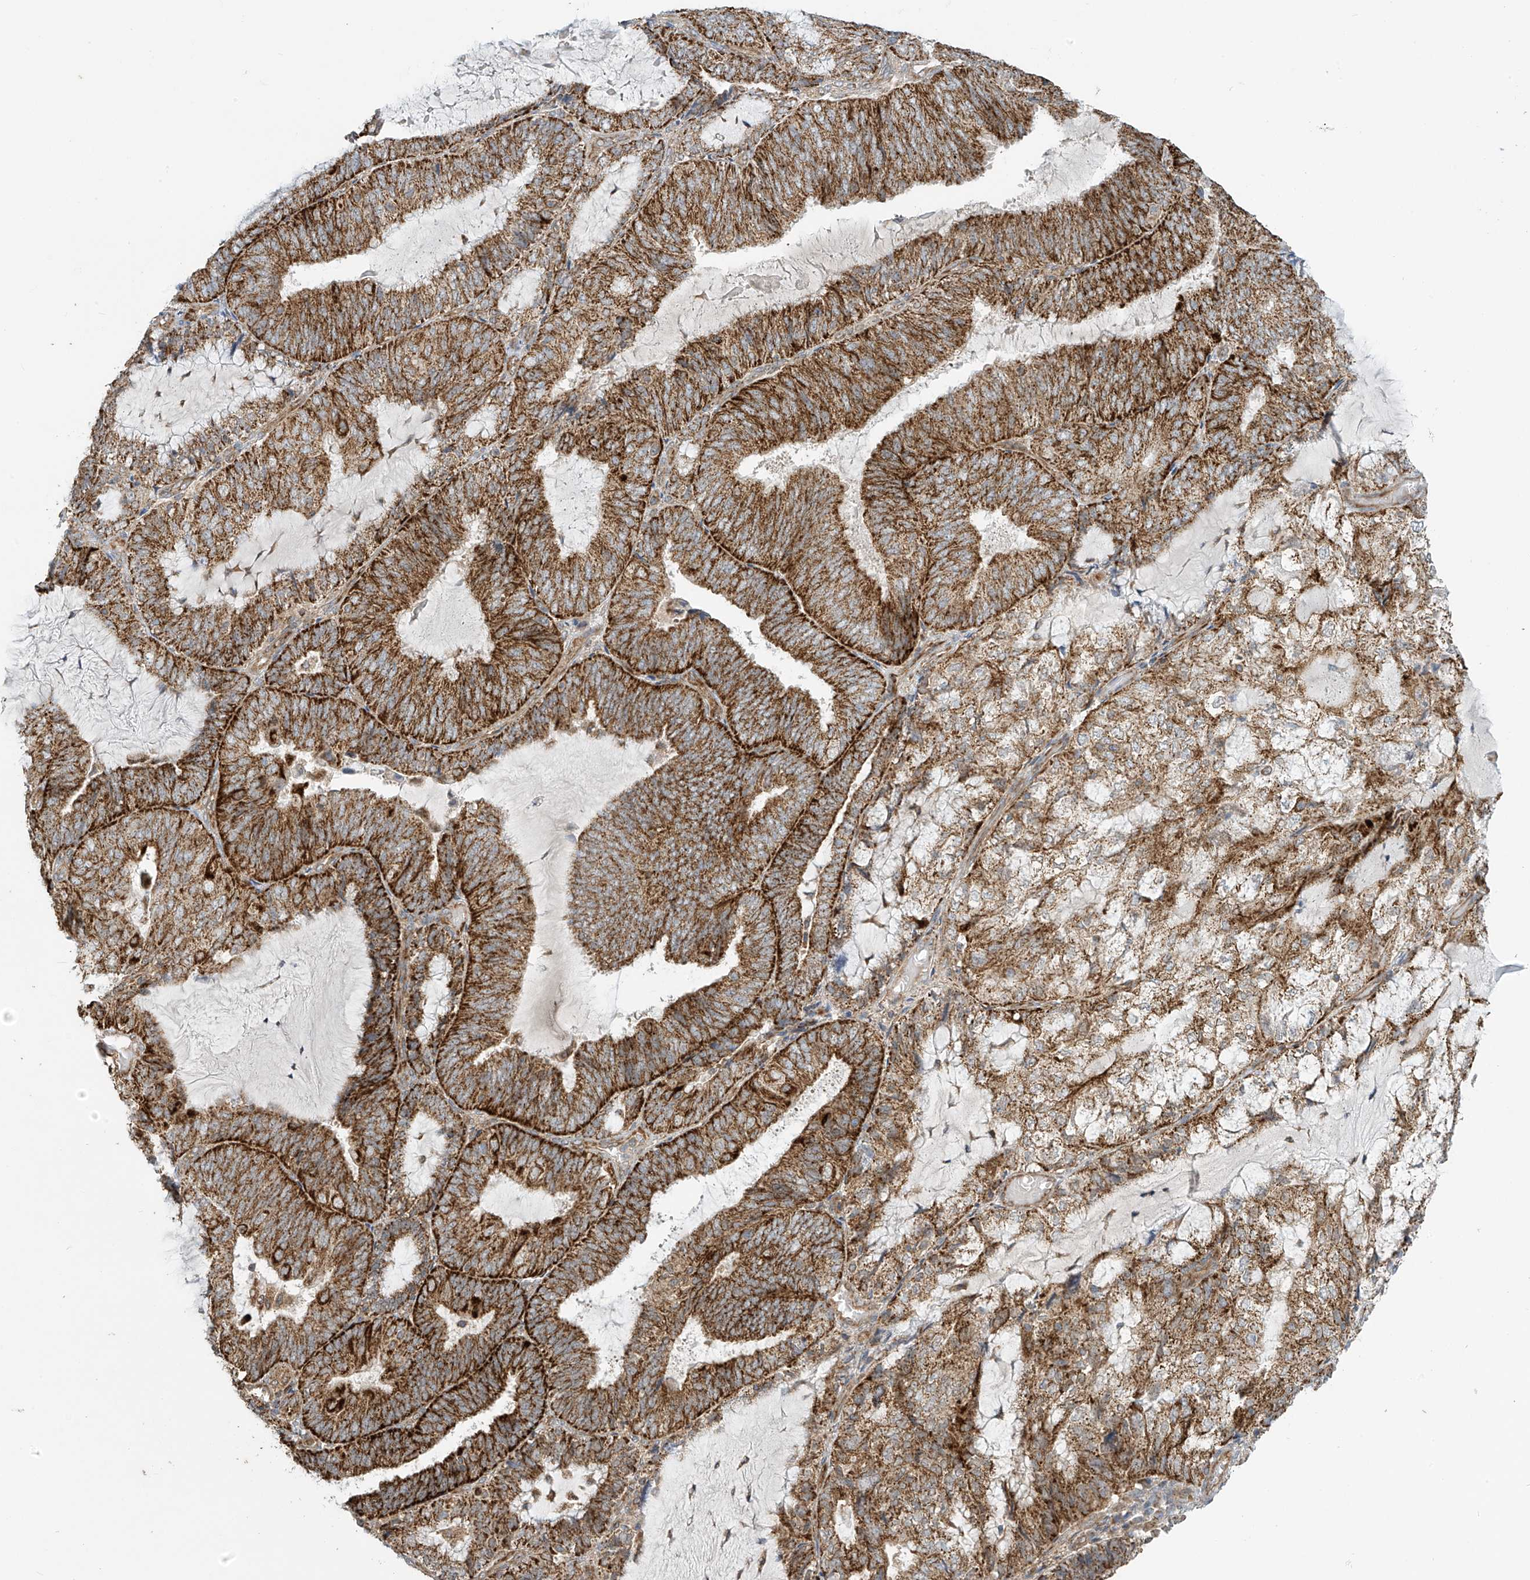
{"staining": {"intensity": "moderate", "quantity": ">75%", "location": "cytoplasmic/membranous"}, "tissue": "endometrial cancer", "cell_type": "Tumor cells", "image_type": "cancer", "snomed": [{"axis": "morphology", "description": "Adenocarcinoma, NOS"}, {"axis": "topography", "description": "Endometrium"}], "caption": "Tumor cells demonstrate medium levels of moderate cytoplasmic/membranous expression in approximately >75% of cells in adenocarcinoma (endometrial).", "gene": "METTL6", "patient": {"sex": "female", "age": 81}}